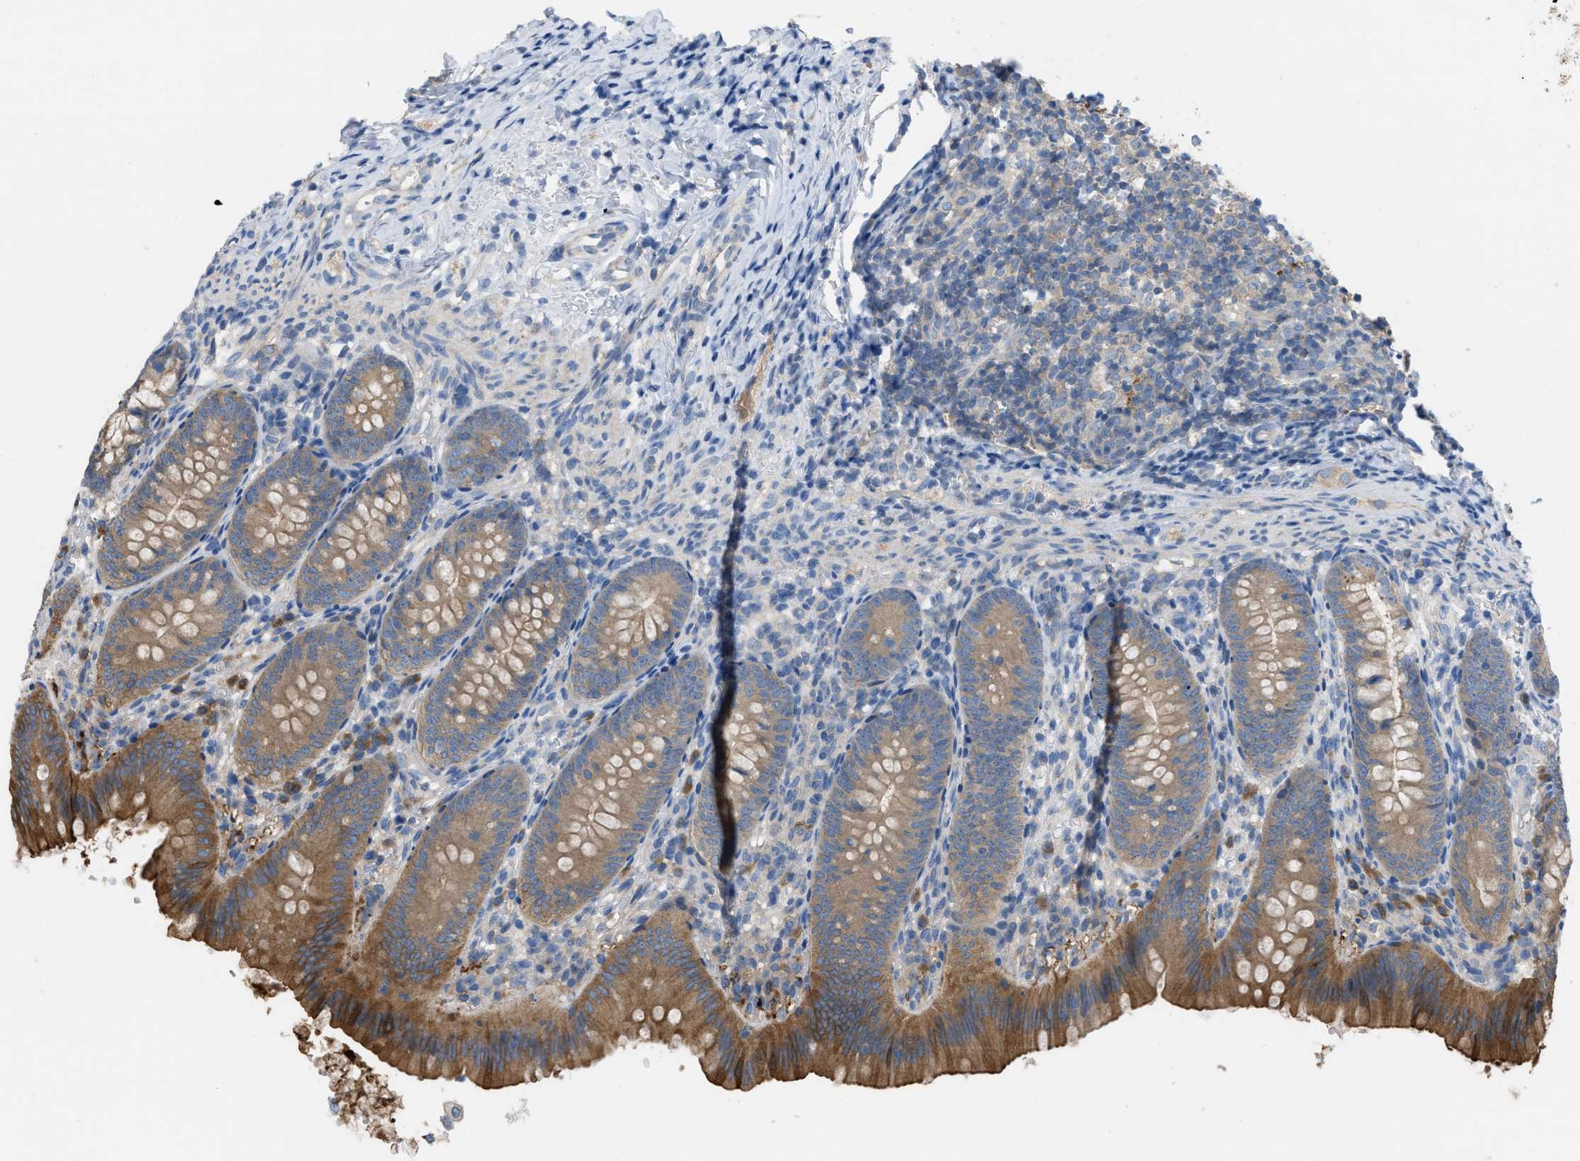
{"staining": {"intensity": "moderate", "quantity": ">75%", "location": "cytoplasmic/membranous"}, "tissue": "appendix", "cell_type": "Glandular cells", "image_type": "normal", "snomed": [{"axis": "morphology", "description": "Normal tissue, NOS"}, {"axis": "topography", "description": "Appendix"}], "caption": "Unremarkable appendix shows moderate cytoplasmic/membranous expression in about >75% of glandular cells.", "gene": "UBA5", "patient": {"sex": "male", "age": 1}}